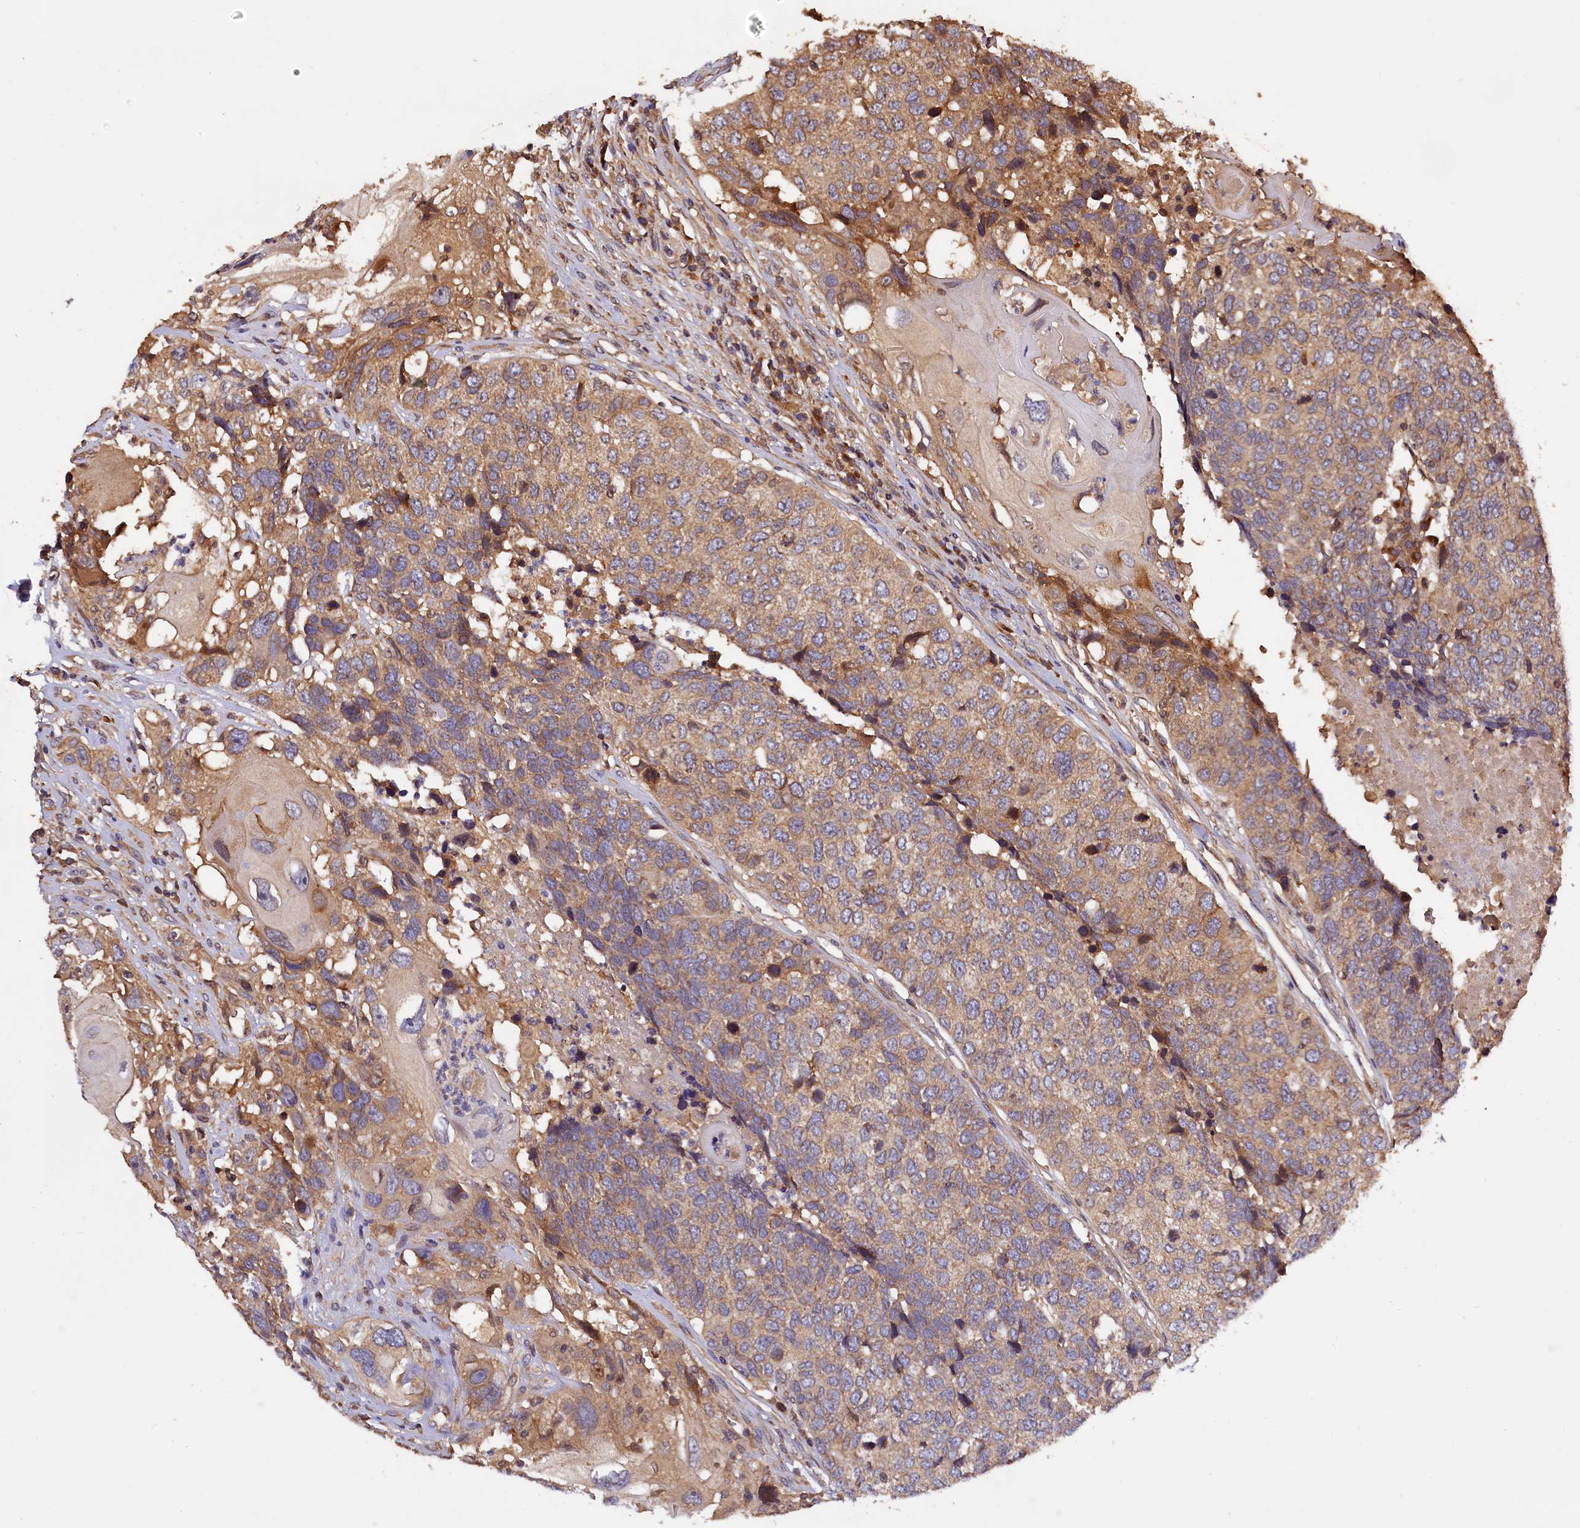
{"staining": {"intensity": "moderate", "quantity": ">75%", "location": "cytoplasmic/membranous"}, "tissue": "head and neck cancer", "cell_type": "Tumor cells", "image_type": "cancer", "snomed": [{"axis": "morphology", "description": "Squamous cell carcinoma, NOS"}, {"axis": "topography", "description": "Head-Neck"}], "caption": "Human head and neck squamous cell carcinoma stained for a protein (brown) shows moderate cytoplasmic/membranous positive expression in approximately >75% of tumor cells.", "gene": "KLC2", "patient": {"sex": "male", "age": 66}}